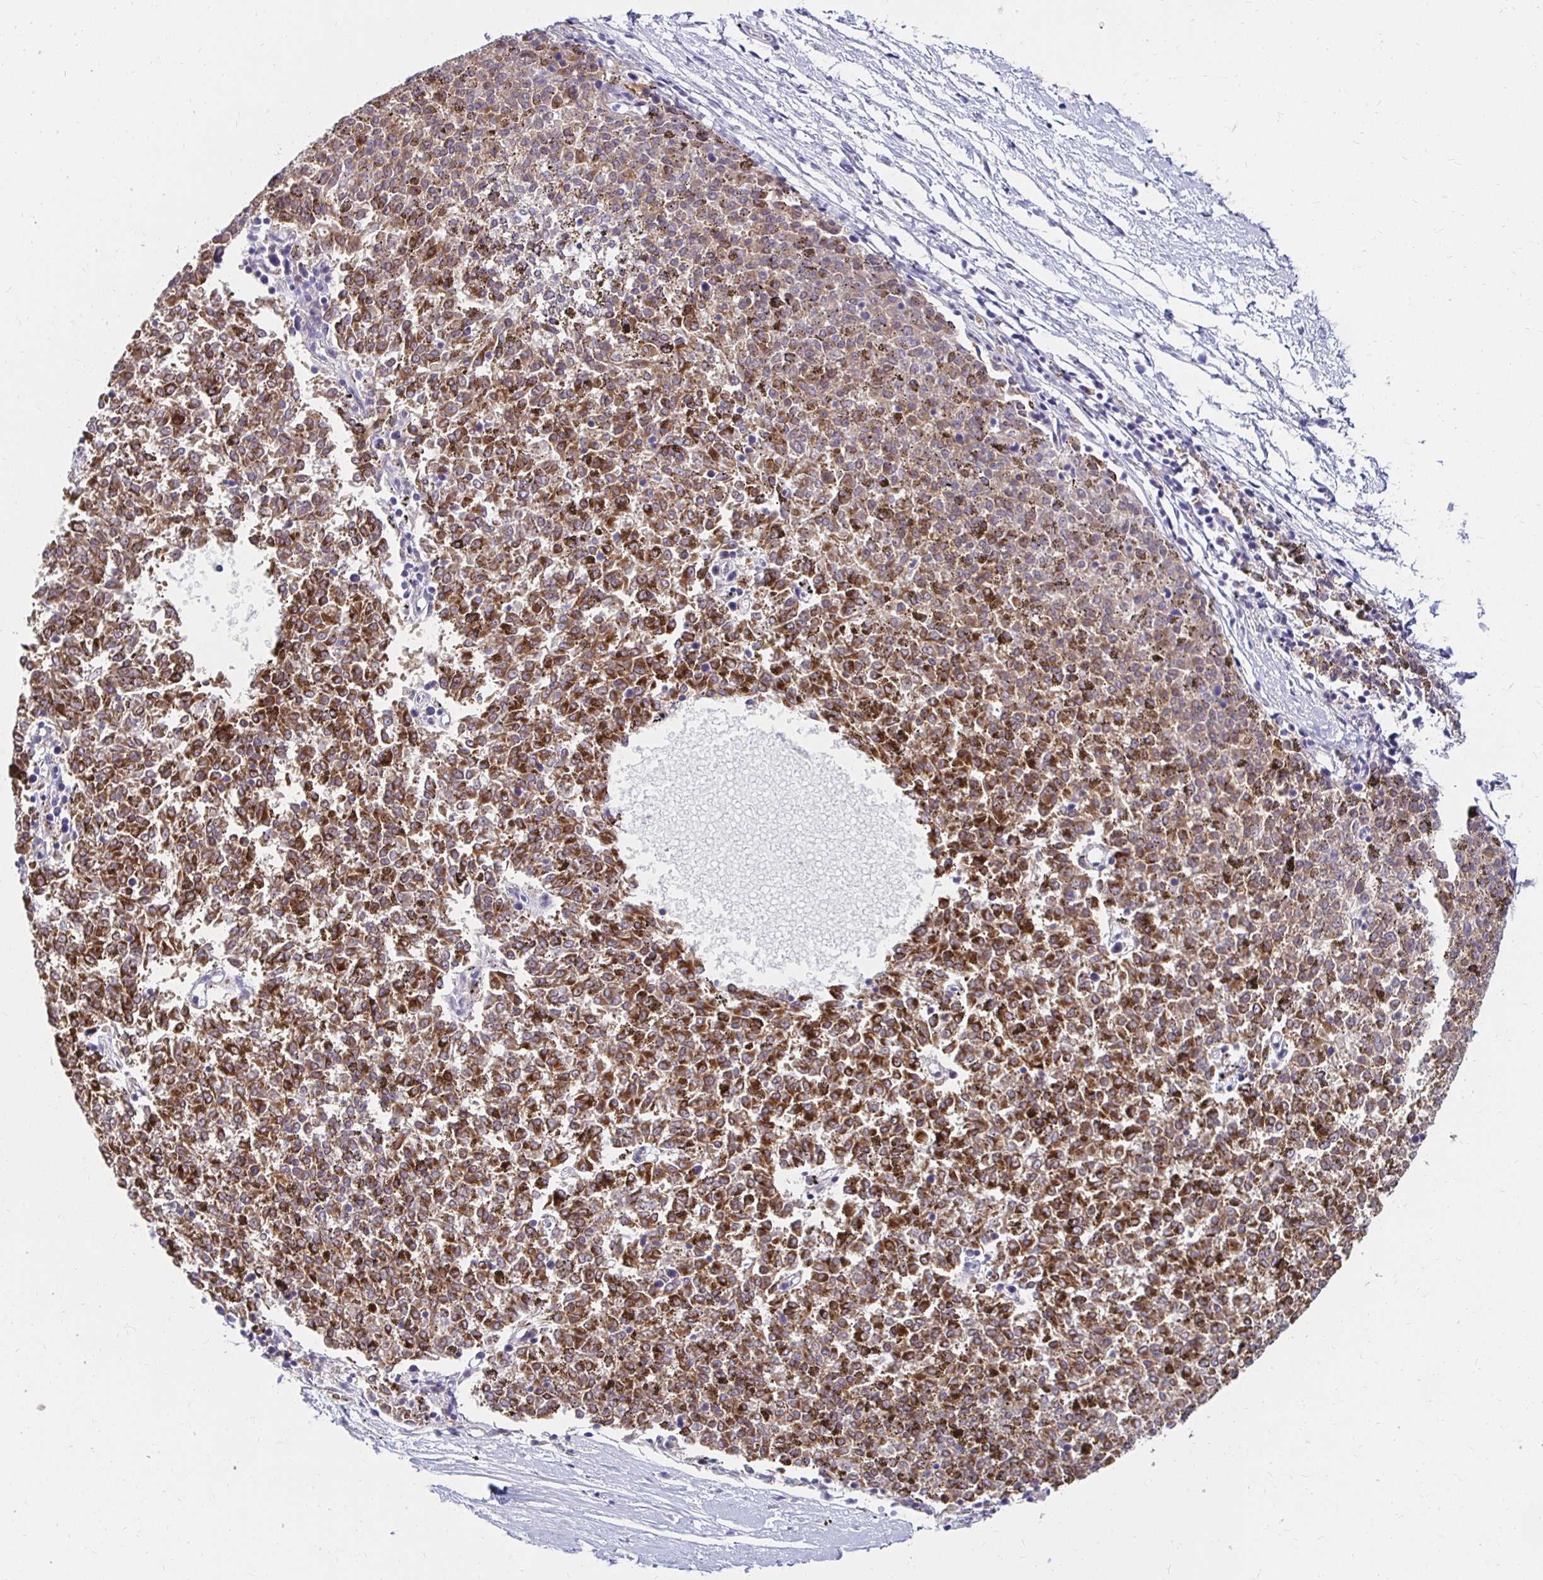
{"staining": {"intensity": "strong", "quantity": ">75%", "location": "cytoplasmic/membranous"}, "tissue": "melanoma", "cell_type": "Tumor cells", "image_type": "cancer", "snomed": [{"axis": "morphology", "description": "Malignant melanoma, NOS"}, {"axis": "topography", "description": "Skin"}], "caption": "Brown immunohistochemical staining in melanoma displays strong cytoplasmic/membranous staining in approximately >75% of tumor cells.", "gene": "PADI2", "patient": {"sex": "female", "age": 72}}